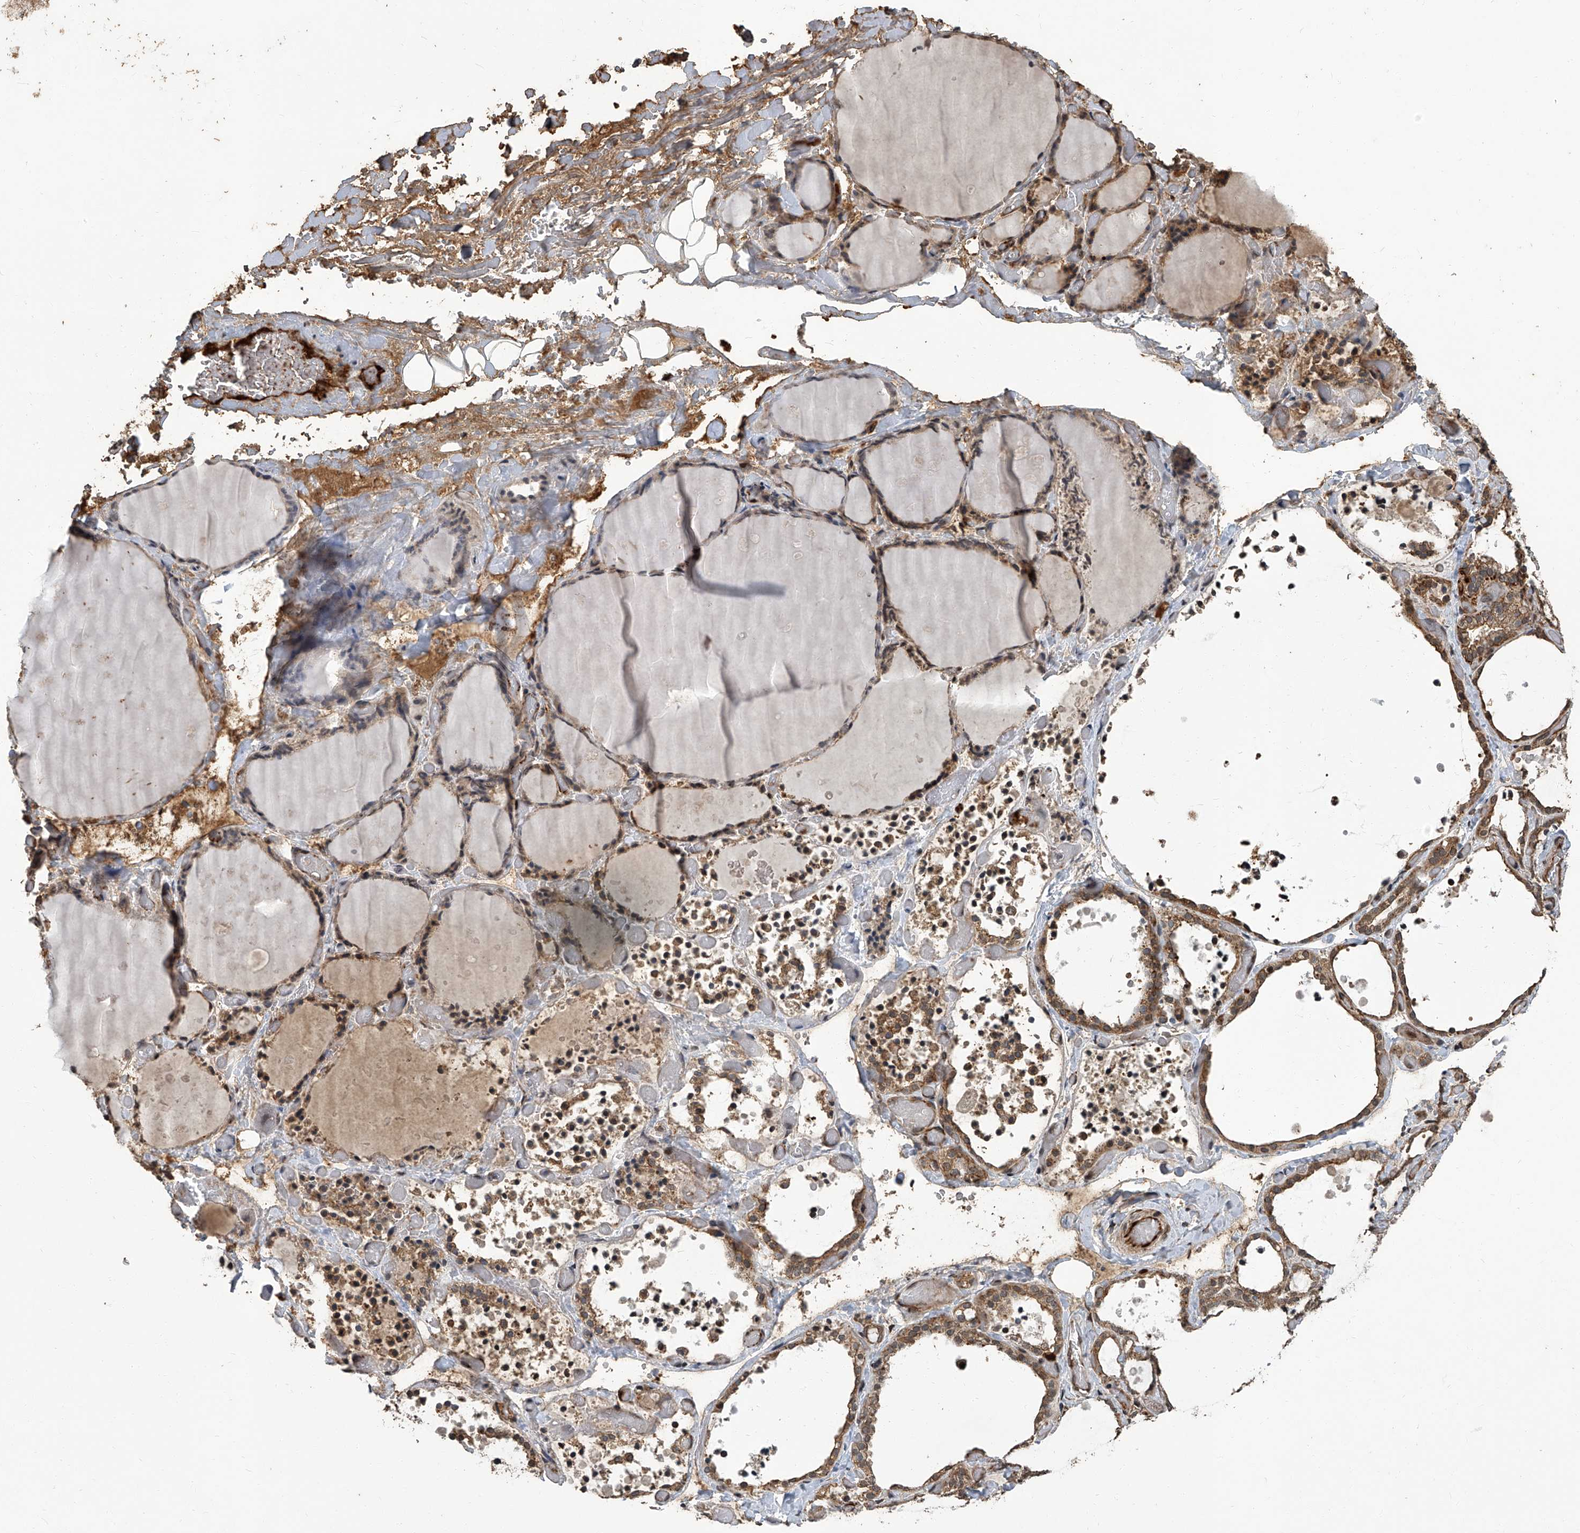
{"staining": {"intensity": "moderate", "quantity": ">75%", "location": "cytoplasmic/membranous"}, "tissue": "thyroid gland", "cell_type": "Glandular cells", "image_type": "normal", "snomed": [{"axis": "morphology", "description": "Normal tissue, NOS"}, {"axis": "topography", "description": "Thyroid gland"}], "caption": "This image demonstrates normal thyroid gland stained with IHC to label a protein in brown. The cytoplasmic/membranous of glandular cells show moderate positivity for the protein. Nuclei are counter-stained blue.", "gene": "GPR132", "patient": {"sex": "female", "age": 44}}